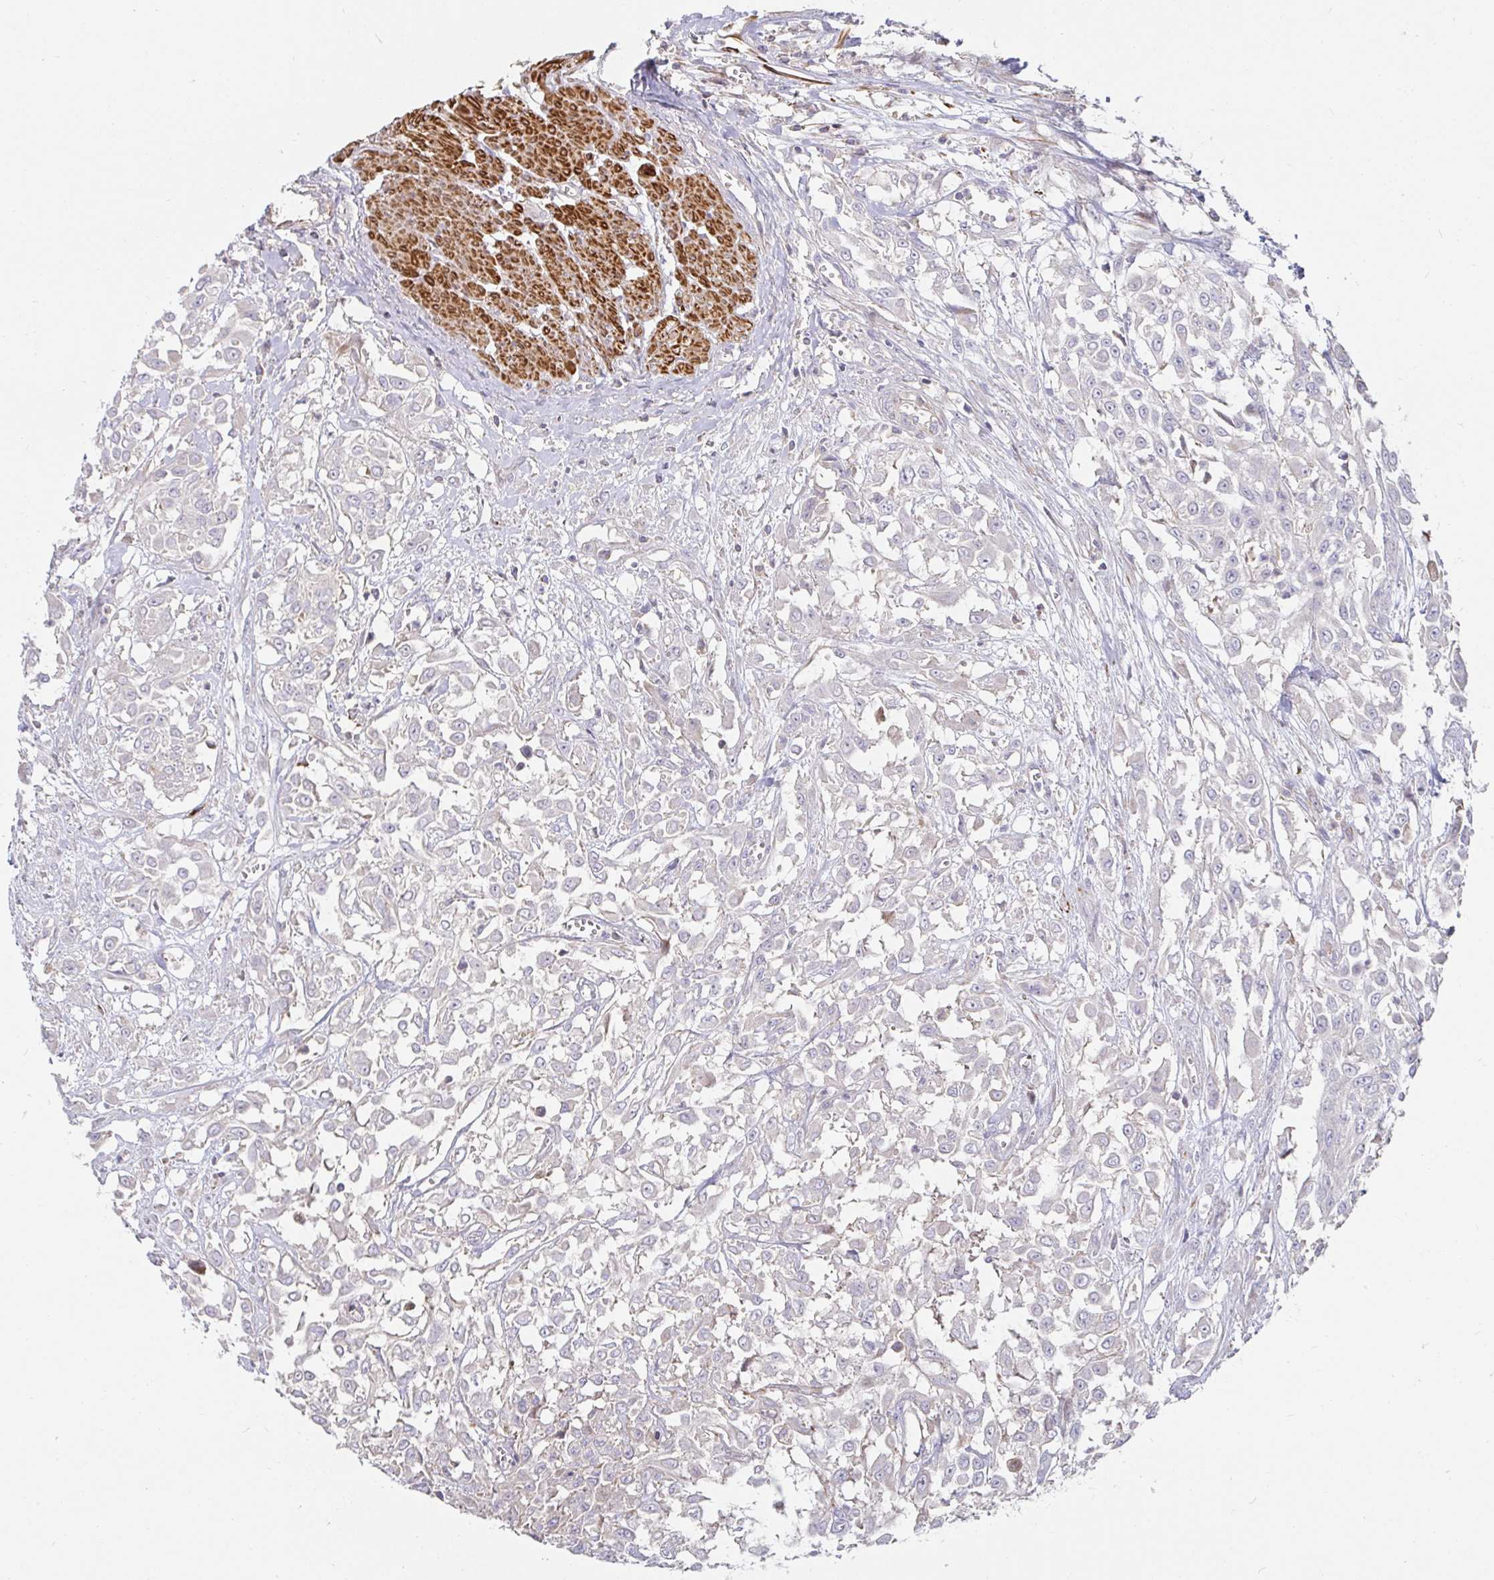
{"staining": {"intensity": "negative", "quantity": "none", "location": "none"}, "tissue": "urothelial cancer", "cell_type": "Tumor cells", "image_type": "cancer", "snomed": [{"axis": "morphology", "description": "Urothelial carcinoma, High grade"}, {"axis": "topography", "description": "Urinary bladder"}], "caption": "Protein analysis of urothelial carcinoma (high-grade) displays no significant expression in tumor cells.", "gene": "SSH2", "patient": {"sex": "male", "age": 57}}